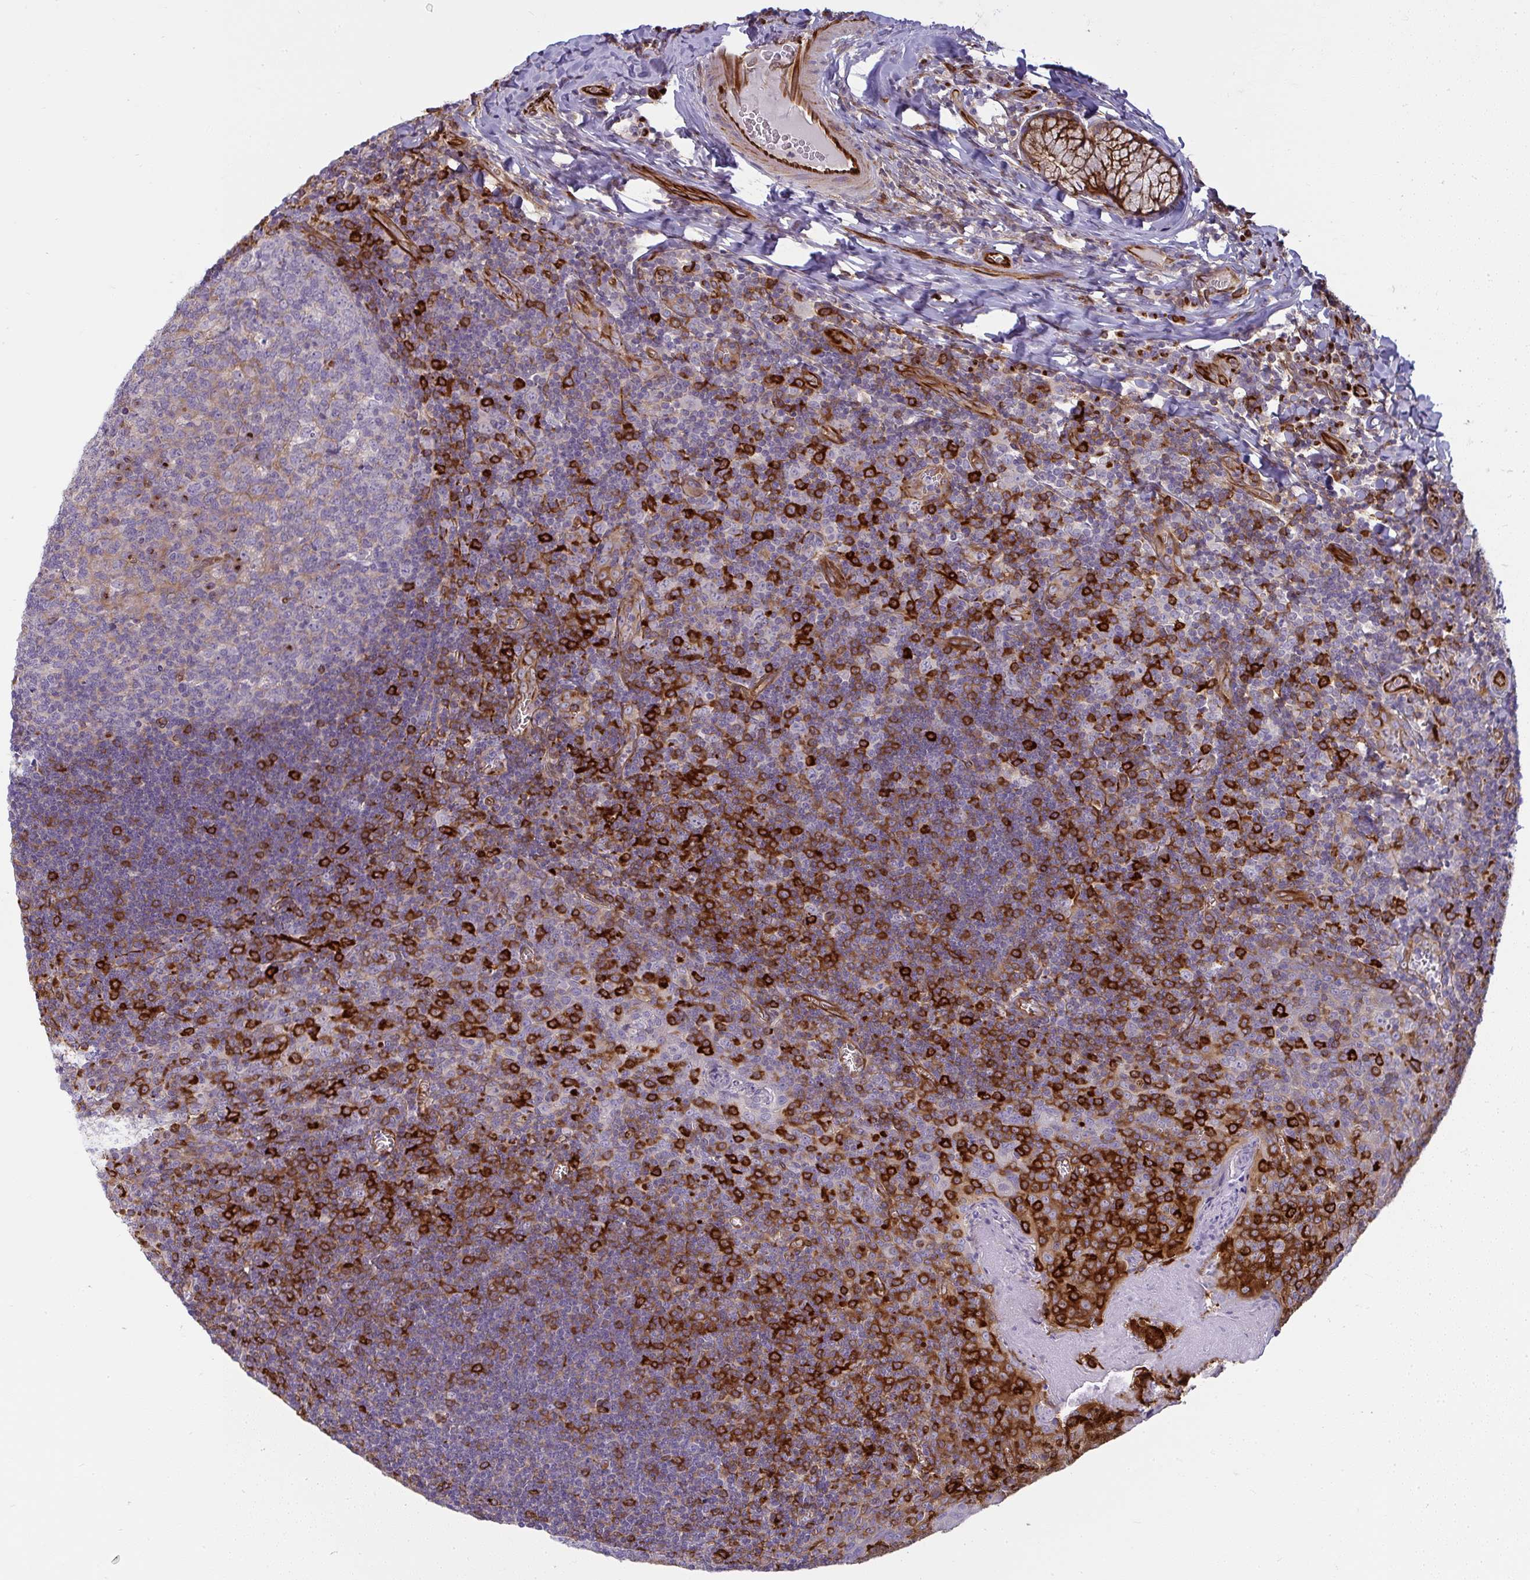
{"staining": {"intensity": "weak", "quantity": "<25%", "location": "cytoplasmic/membranous"}, "tissue": "tonsil", "cell_type": "Germinal center cells", "image_type": "normal", "snomed": [{"axis": "morphology", "description": "Normal tissue, NOS"}, {"axis": "morphology", "description": "Inflammation, NOS"}, {"axis": "topography", "description": "Tonsil"}], "caption": "DAB (3,3'-diaminobenzidine) immunohistochemical staining of benign human tonsil displays no significant positivity in germinal center cells.", "gene": "IFIT3", "patient": {"sex": "female", "age": 31}}